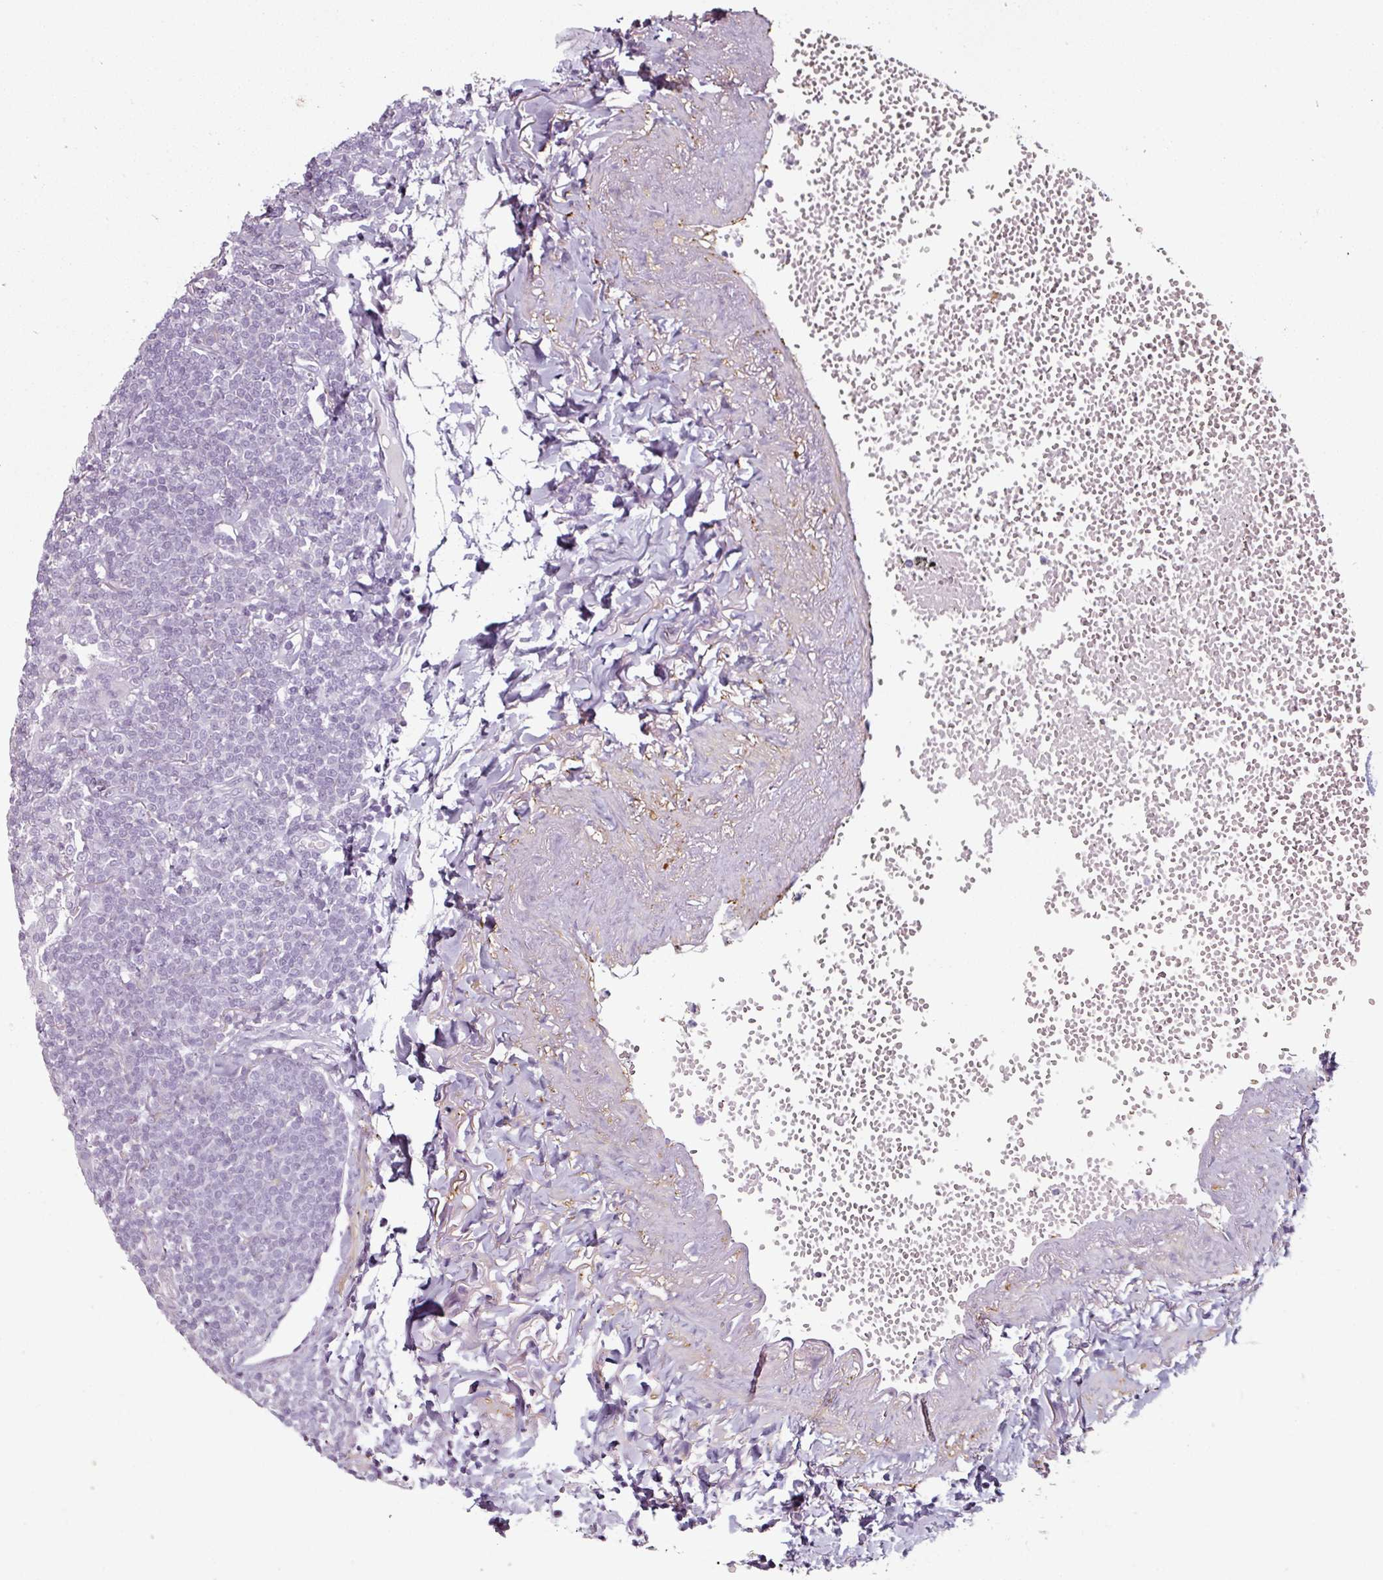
{"staining": {"intensity": "negative", "quantity": "none", "location": "none"}, "tissue": "lymphoma", "cell_type": "Tumor cells", "image_type": "cancer", "snomed": [{"axis": "morphology", "description": "Malignant lymphoma, non-Hodgkin's type, Low grade"}, {"axis": "topography", "description": "Lung"}], "caption": "Lymphoma stained for a protein using immunohistochemistry (IHC) reveals no positivity tumor cells.", "gene": "CAP2", "patient": {"sex": "female", "age": 71}}